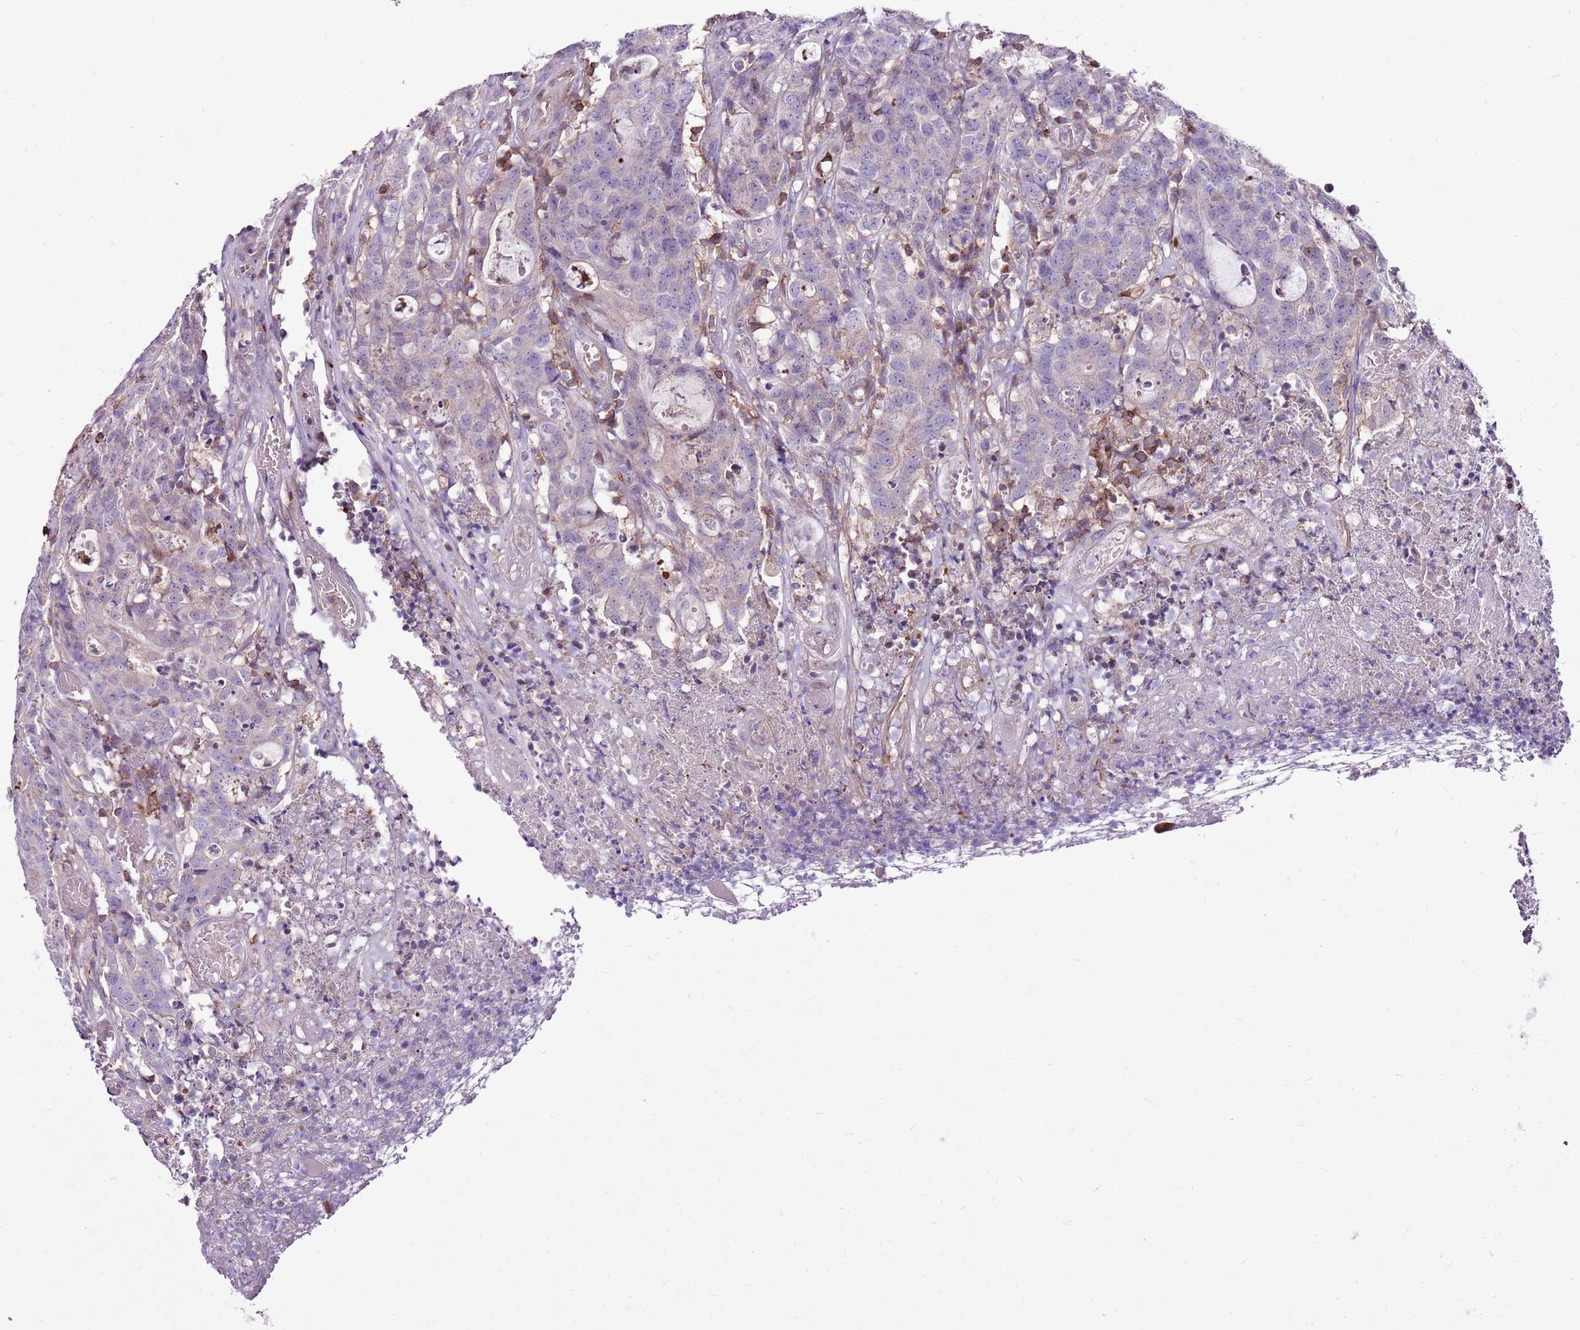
{"staining": {"intensity": "negative", "quantity": "none", "location": "none"}, "tissue": "colorectal cancer", "cell_type": "Tumor cells", "image_type": "cancer", "snomed": [{"axis": "morphology", "description": "Adenocarcinoma, NOS"}, {"axis": "topography", "description": "Colon"}], "caption": "There is no significant expression in tumor cells of colorectal cancer. (IHC, brightfield microscopy, high magnification).", "gene": "ZSWIM1", "patient": {"sex": "male", "age": 83}}